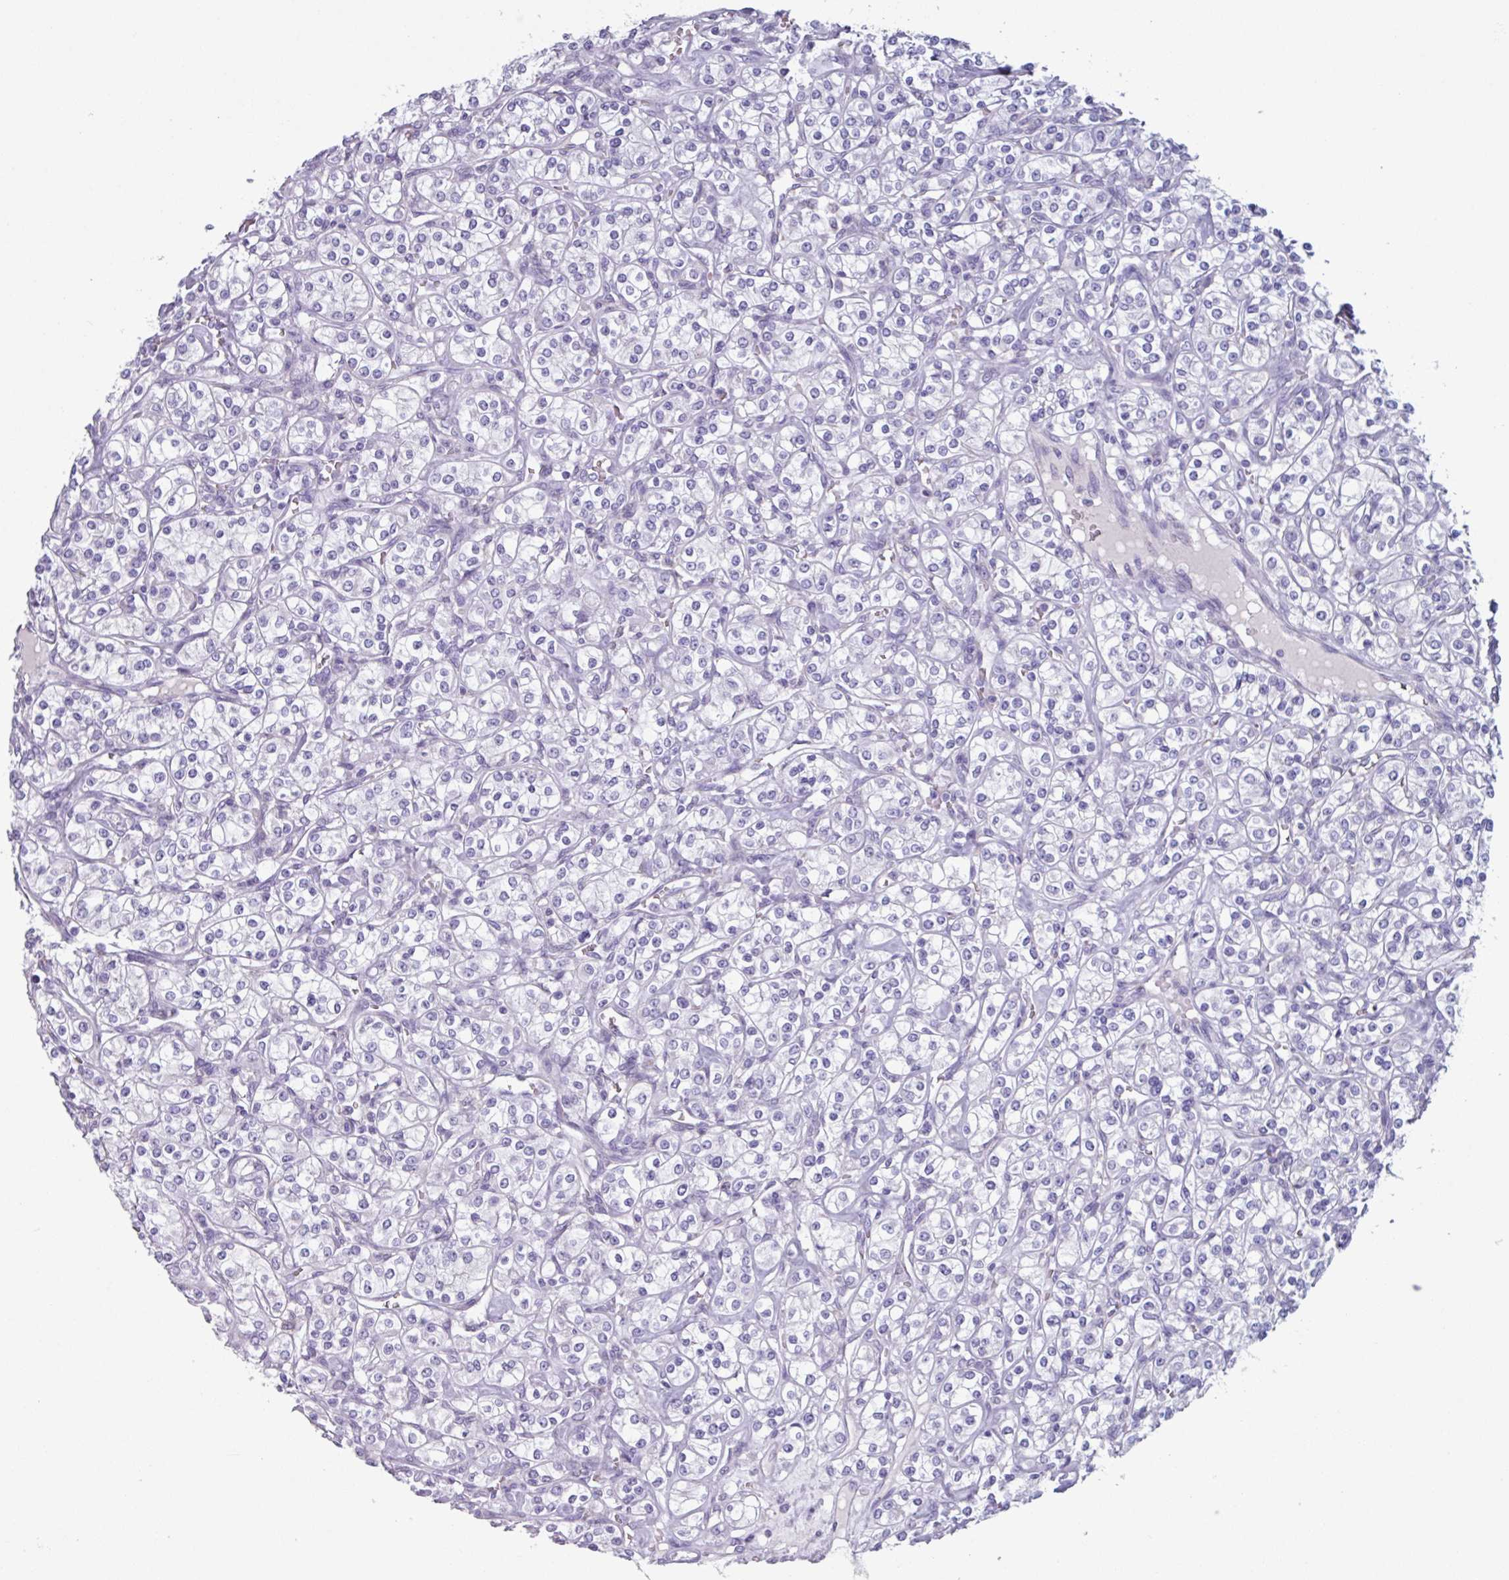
{"staining": {"intensity": "negative", "quantity": "none", "location": "none"}, "tissue": "renal cancer", "cell_type": "Tumor cells", "image_type": "cancer", "snomed": [{"axis": "morphology", "description": "Adenocarcinoma, NOS"}, {"axis": "topography", "description": "Kidney"}], "caption": "This is an IHC micrograph of human renal cancer (adenocarcinoma). There is no expression in tumor cells.", "gene": "ADGRE1", "patient": {"sex": "male", "age": 77}}